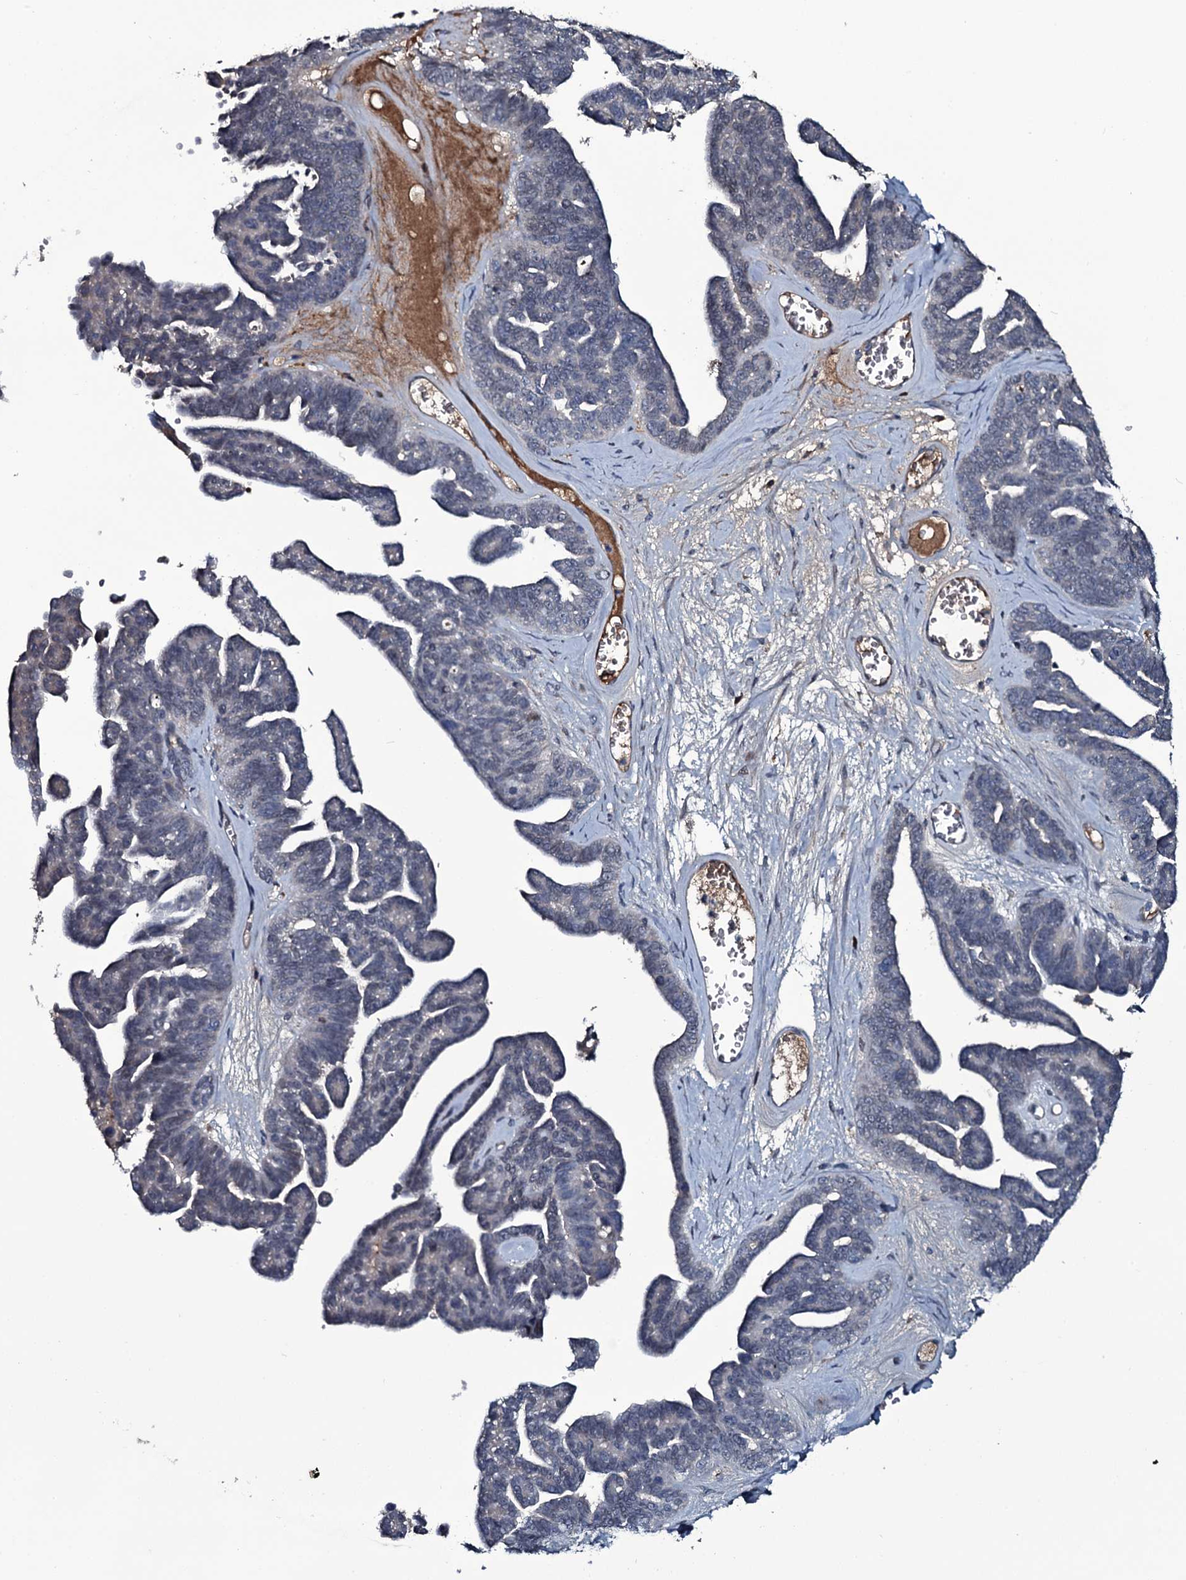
{"staining": {"intensity": "negative", "quantity": "none", "location": "none"}, "tissue": "ovarian cancer", "cell_type": "Tumor cells", "image_type": "cancer", "snomed": [{"axis": "morphology", "description": "Cystadenocarcinoma, serous, NOS"}, {"axis": "topography", "description": "Ovary"}], "caption": "The image displays no significant positivity in tumor cells of ovarian cancer.", "gene": "LYG2", "patient": {"sex": "female", "age": 79}}